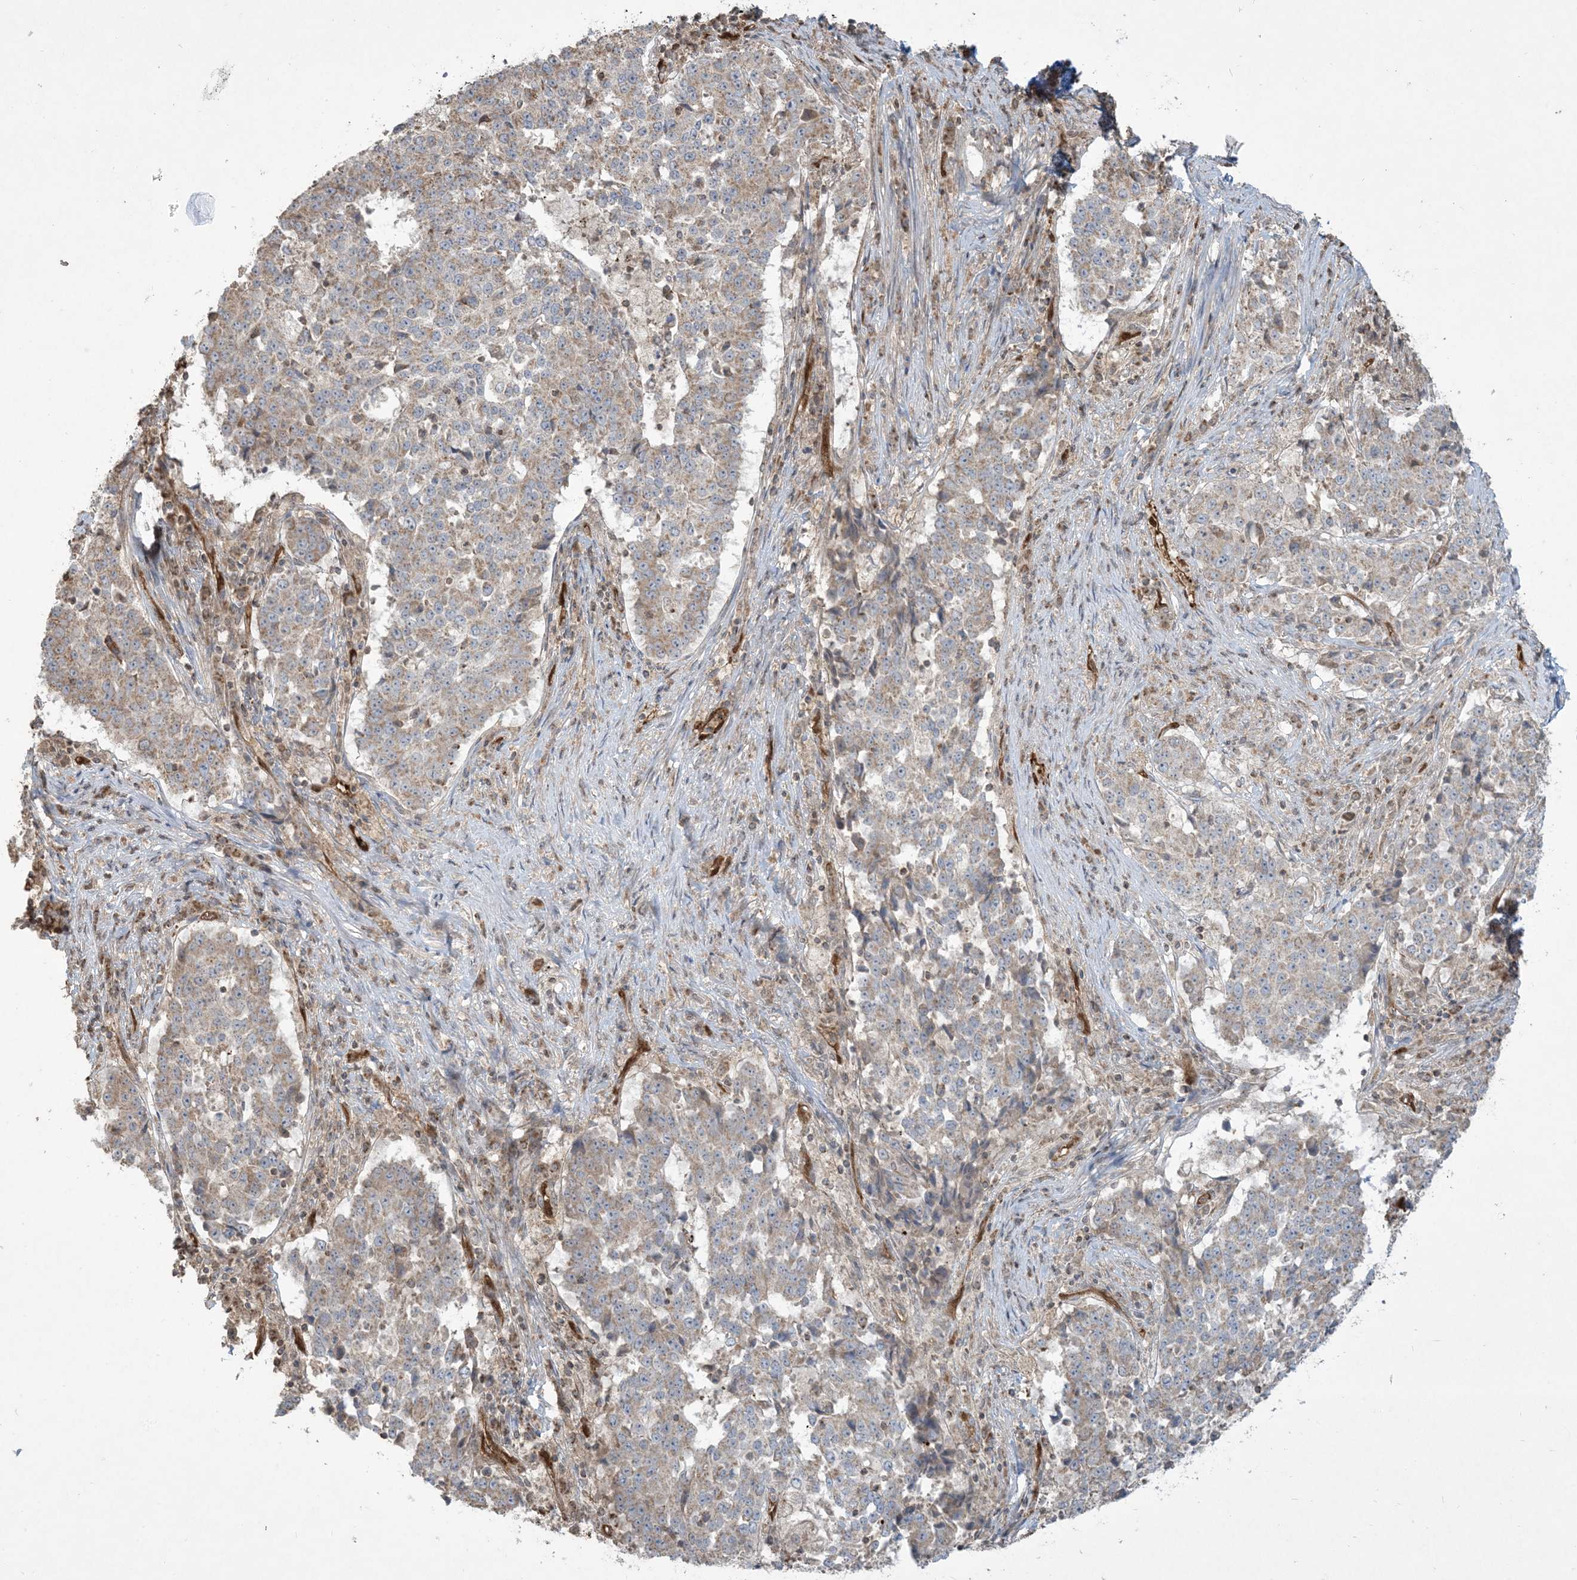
{"staining": {"intensity": "weak", "quantity": "25%-75%", "location": "cytoplasmic/membranous"}, "tissue": "stomach cancer", "cell_type": "Tumor cells", "image_type": "cancer", "snomed": [{"axis": "morphology", "description": "Adenocarcinoma, NOS"}, {"axis": "topography", "description": "Stomach"}], "caption": "A brown stain labels weak cytoplasmic/membranous positivity of a protein in human adenocarcinoma (stomach) tumor cells. Nuclei are stained in blue.", "gene": "PPM1F", "patient": {"sex": "male", "age": 59}}